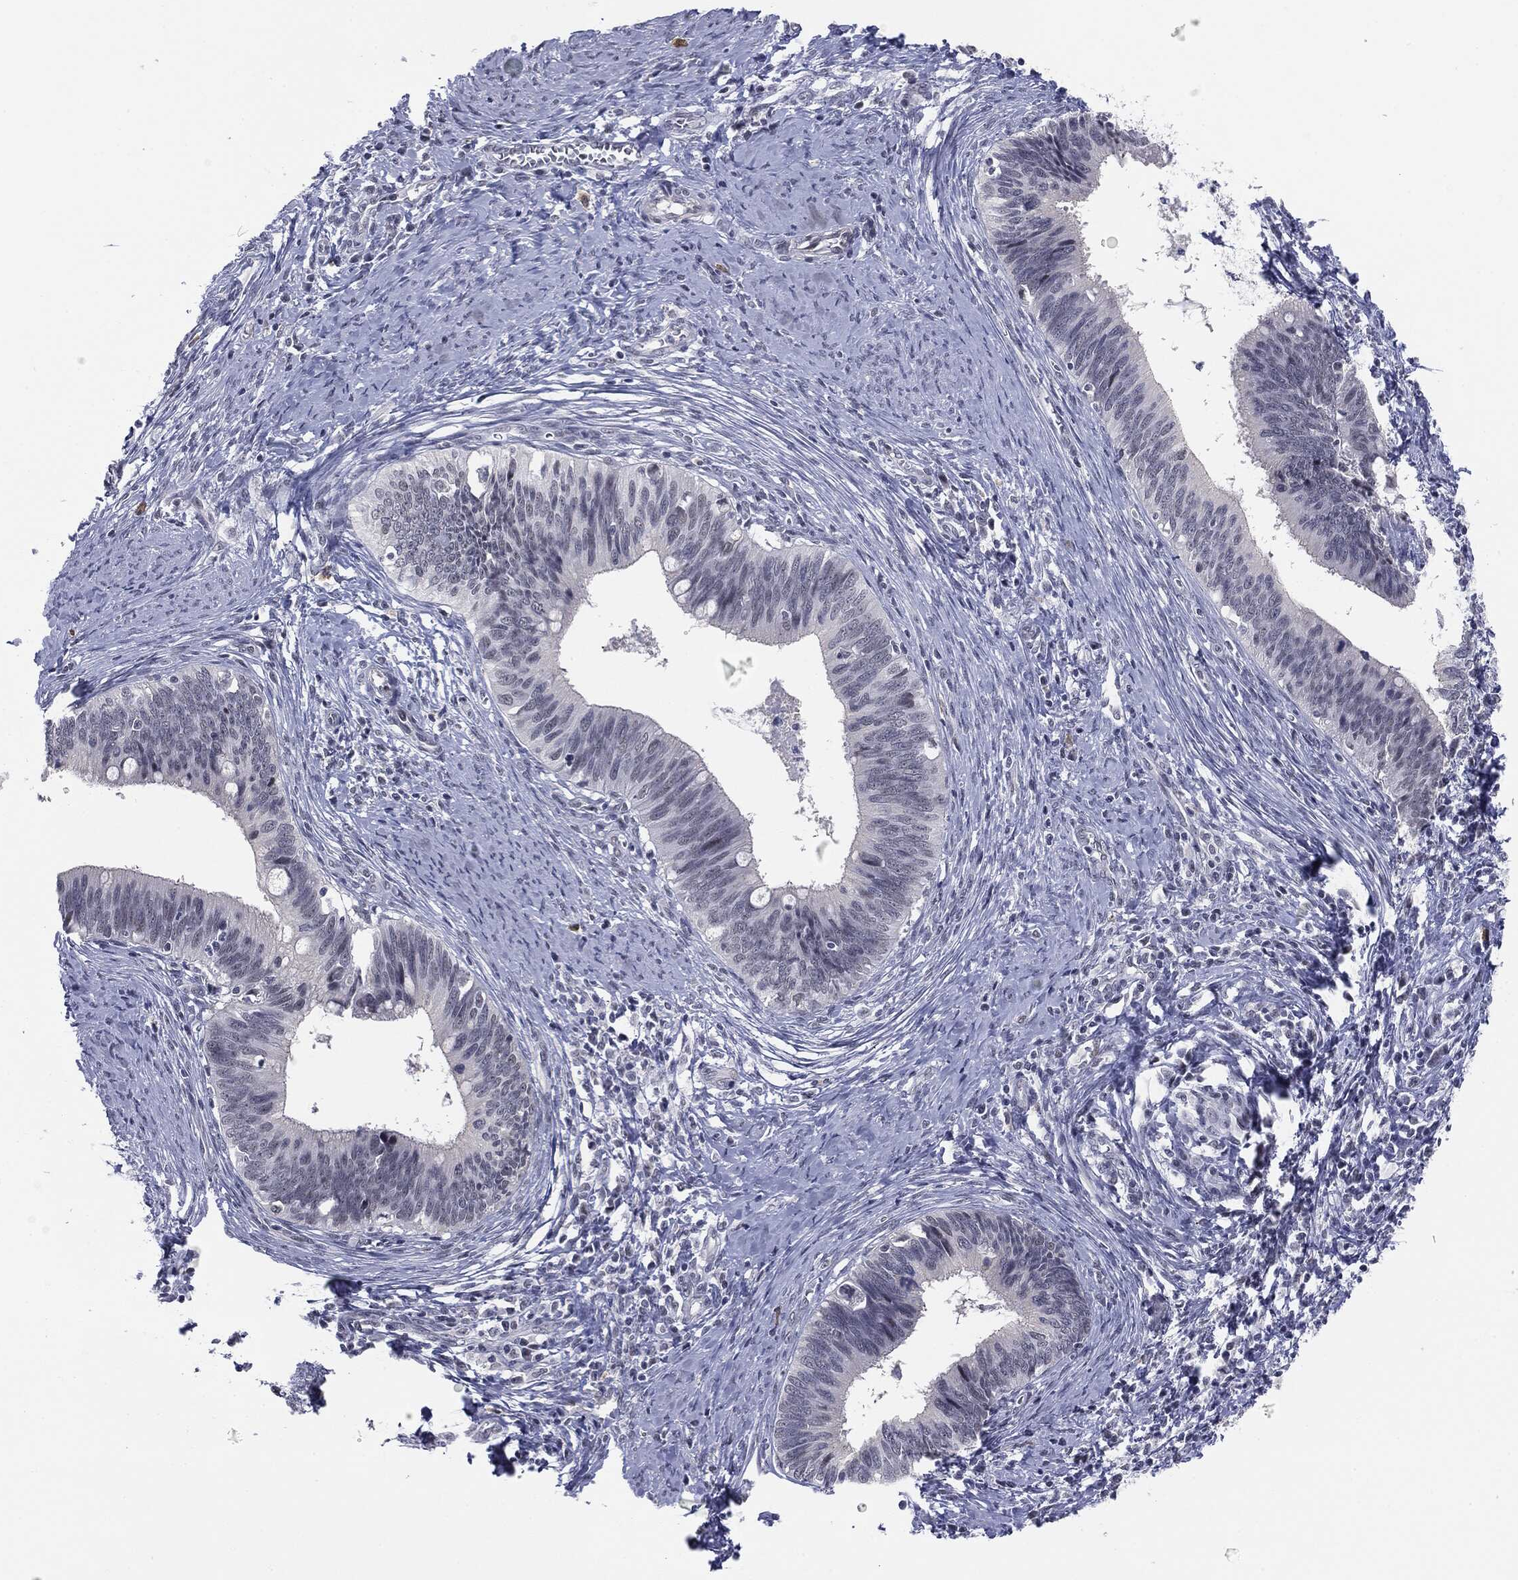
{"staining": {"intensity": "negative", "quantity": "none", "location": "none"}, "tissue": "cervical cancer", "cell_type": "Tumor cells", "image_type": "cancer", "snomed": [{"axis": "morphology", "description": "Adenocarcinoma, NOS"}, {"axis": "topography", "description": "Cervix"}], "caption": "IHC photomicrograph of human cervical cancer (adenocarcinoma) stained for a protein (brown), which displays no expression in tumor cells.", "gene": "SLC5A5", "patient": {"sex": "female", "age": 42}}